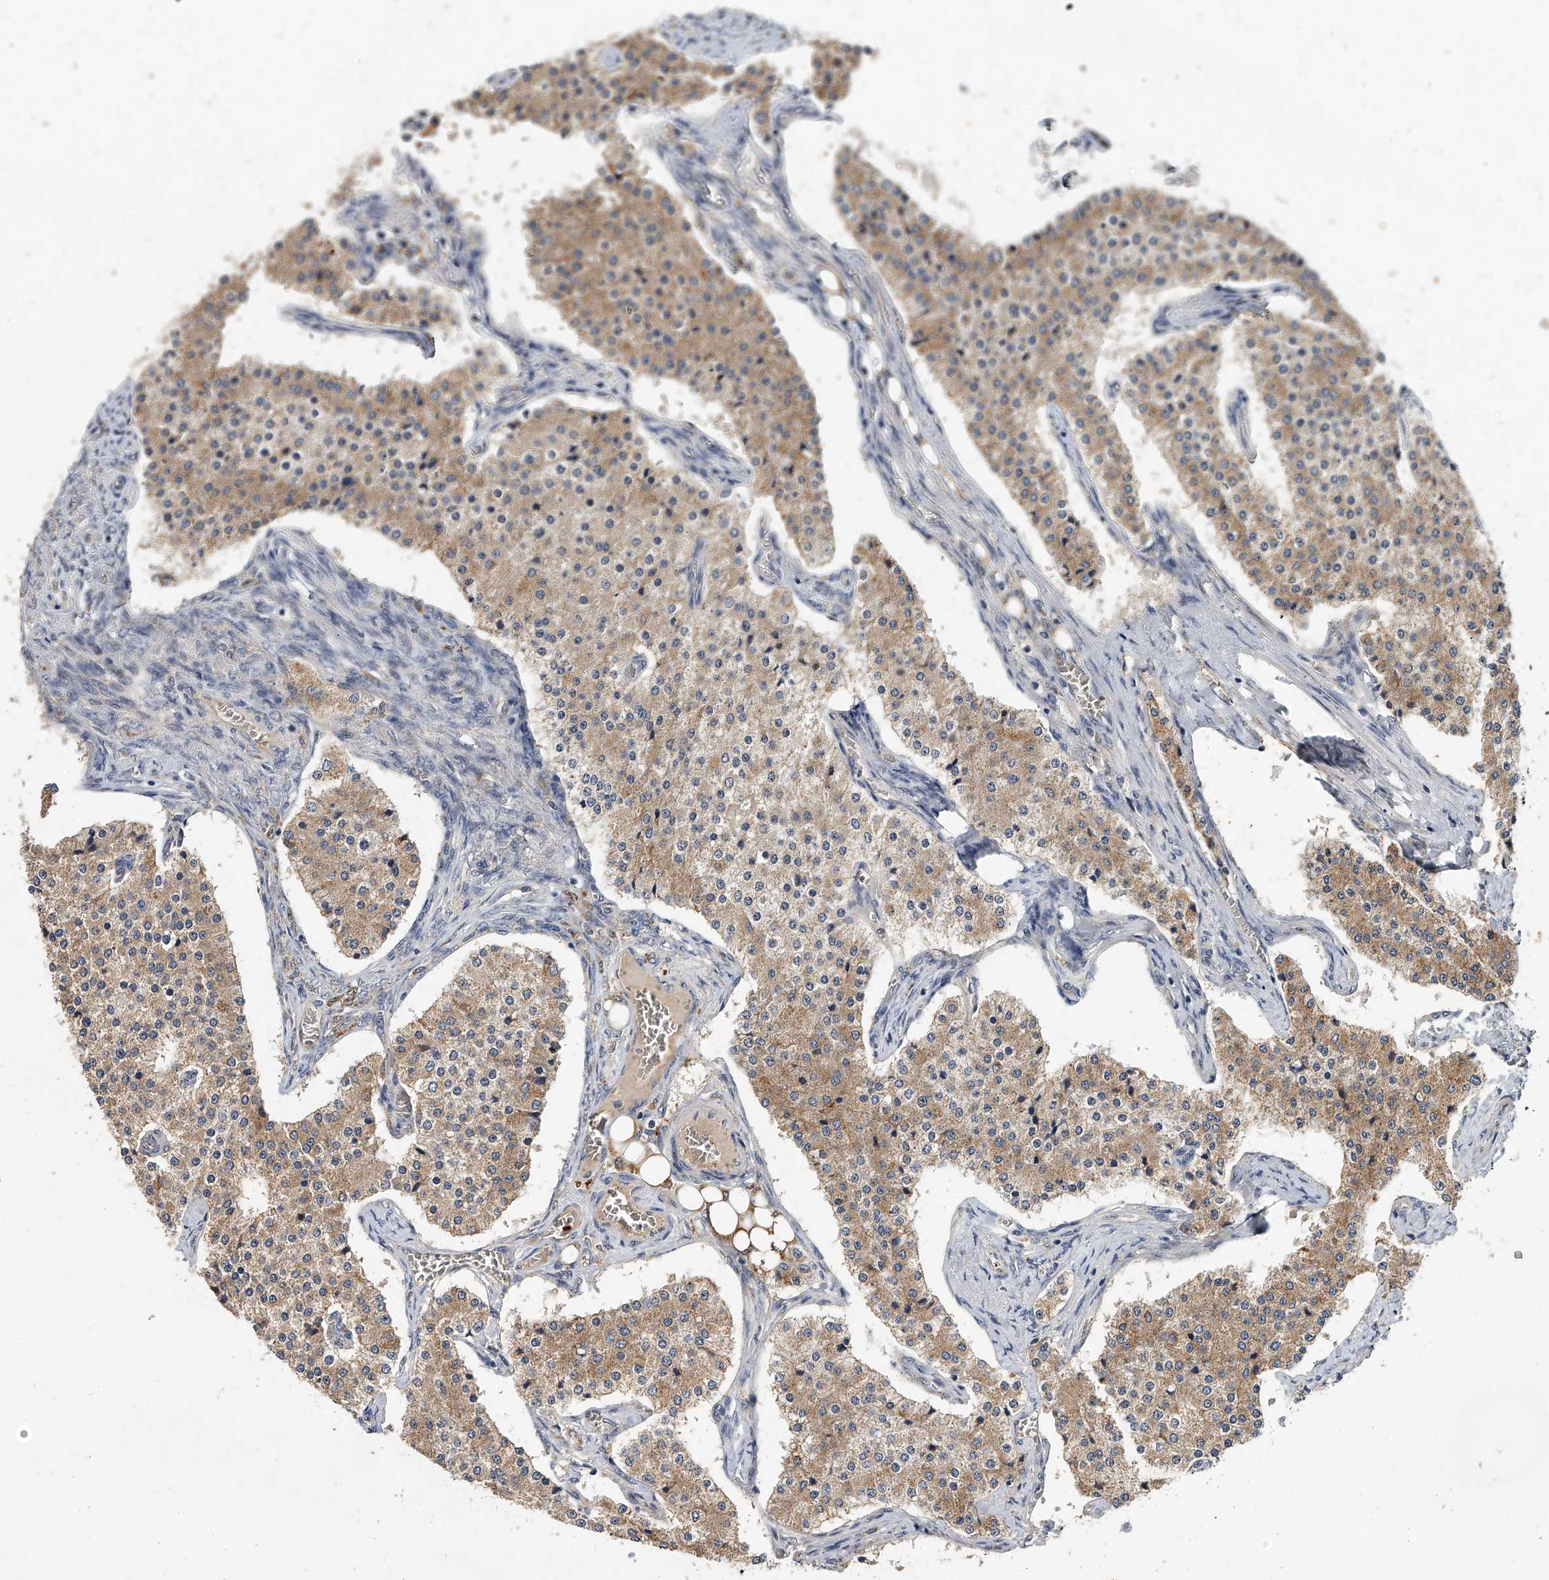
{"staining": {"intensity": "weak", "quantity": ">75%", "location": "cytoplasmic/membranous"}, "tissue": "carcinoid", "cell_type": "Tumor cells", "image_type": "cancer", "snomed": [{"axis": "morphology", "description": "Carcinoid, malignant, NOS"}, {"axis": "topography", "description": "Colon"}], "caption": "DAB (3,3'-diaminobenzidine) immunohistochemical staining of carcinoid (malignant) demonstrates weak cytoplasmic/membranous protein positivity in about >75% of tumor cells. (Brightfield microscopy of DAB IHC at high magnification).", "gene": "JAG2", "patient": {"sex": "female", "age": 52}}